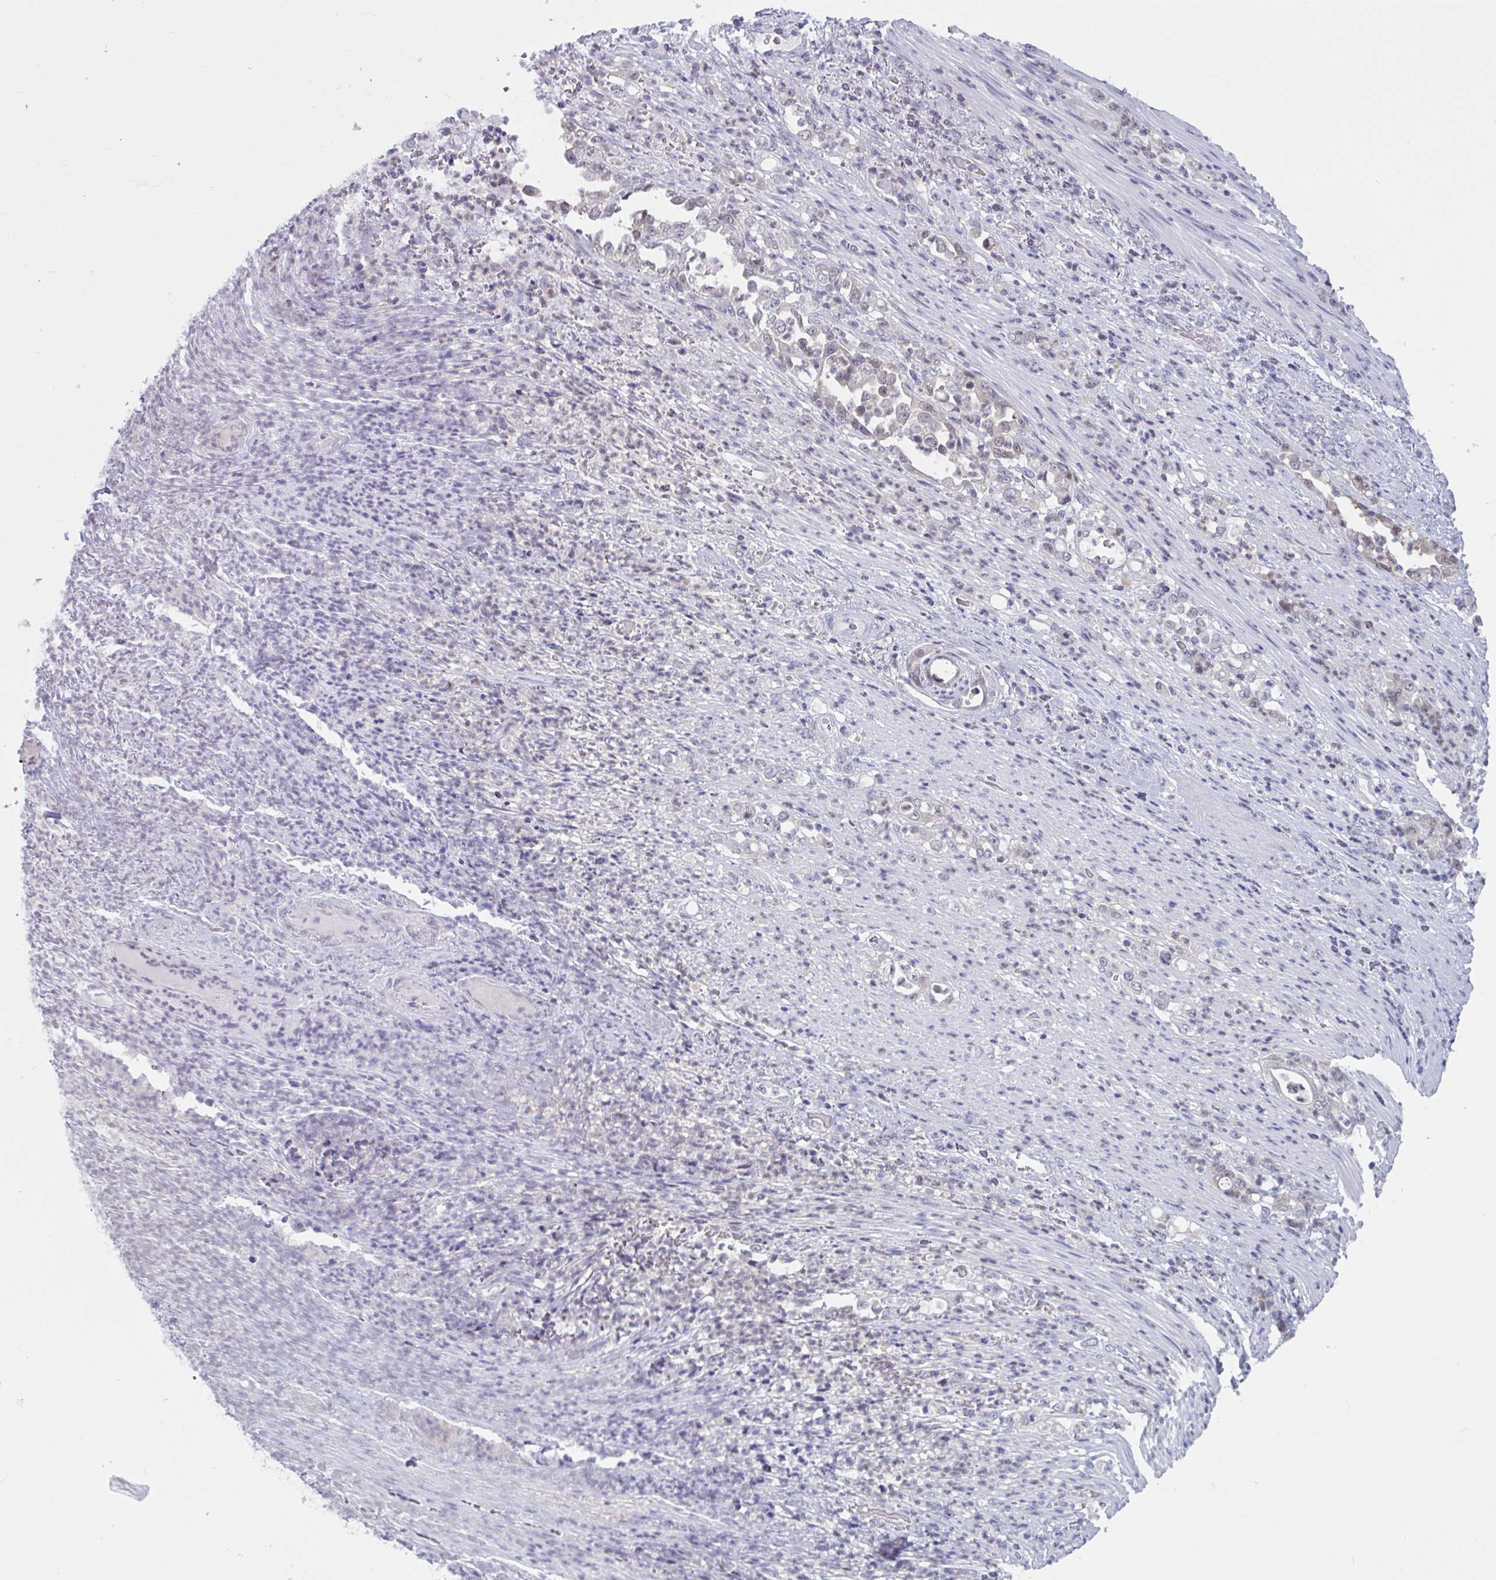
{"staining": {"intensity": "weak", "quantity": "<25%", "location": "cytoplasmic/membranous"}, "tissue": "stomach cancer", "cell_type": "Tumor cells", "image_type": "cancer", "snomed": [{"axis": "morphology", "description": "Normal tissue, NOS"}, {"axis": "morphology", "description": "Adenocarcinoma, NOS"}, {"axis": "topography", "description": "Stomach"}], "caption": "Protein analysis of adenocarcinoma (stomach) reveals no significant staining in tumor cells.", "gene": "TSN", "patient": {"sex": "female", "age": 79}}